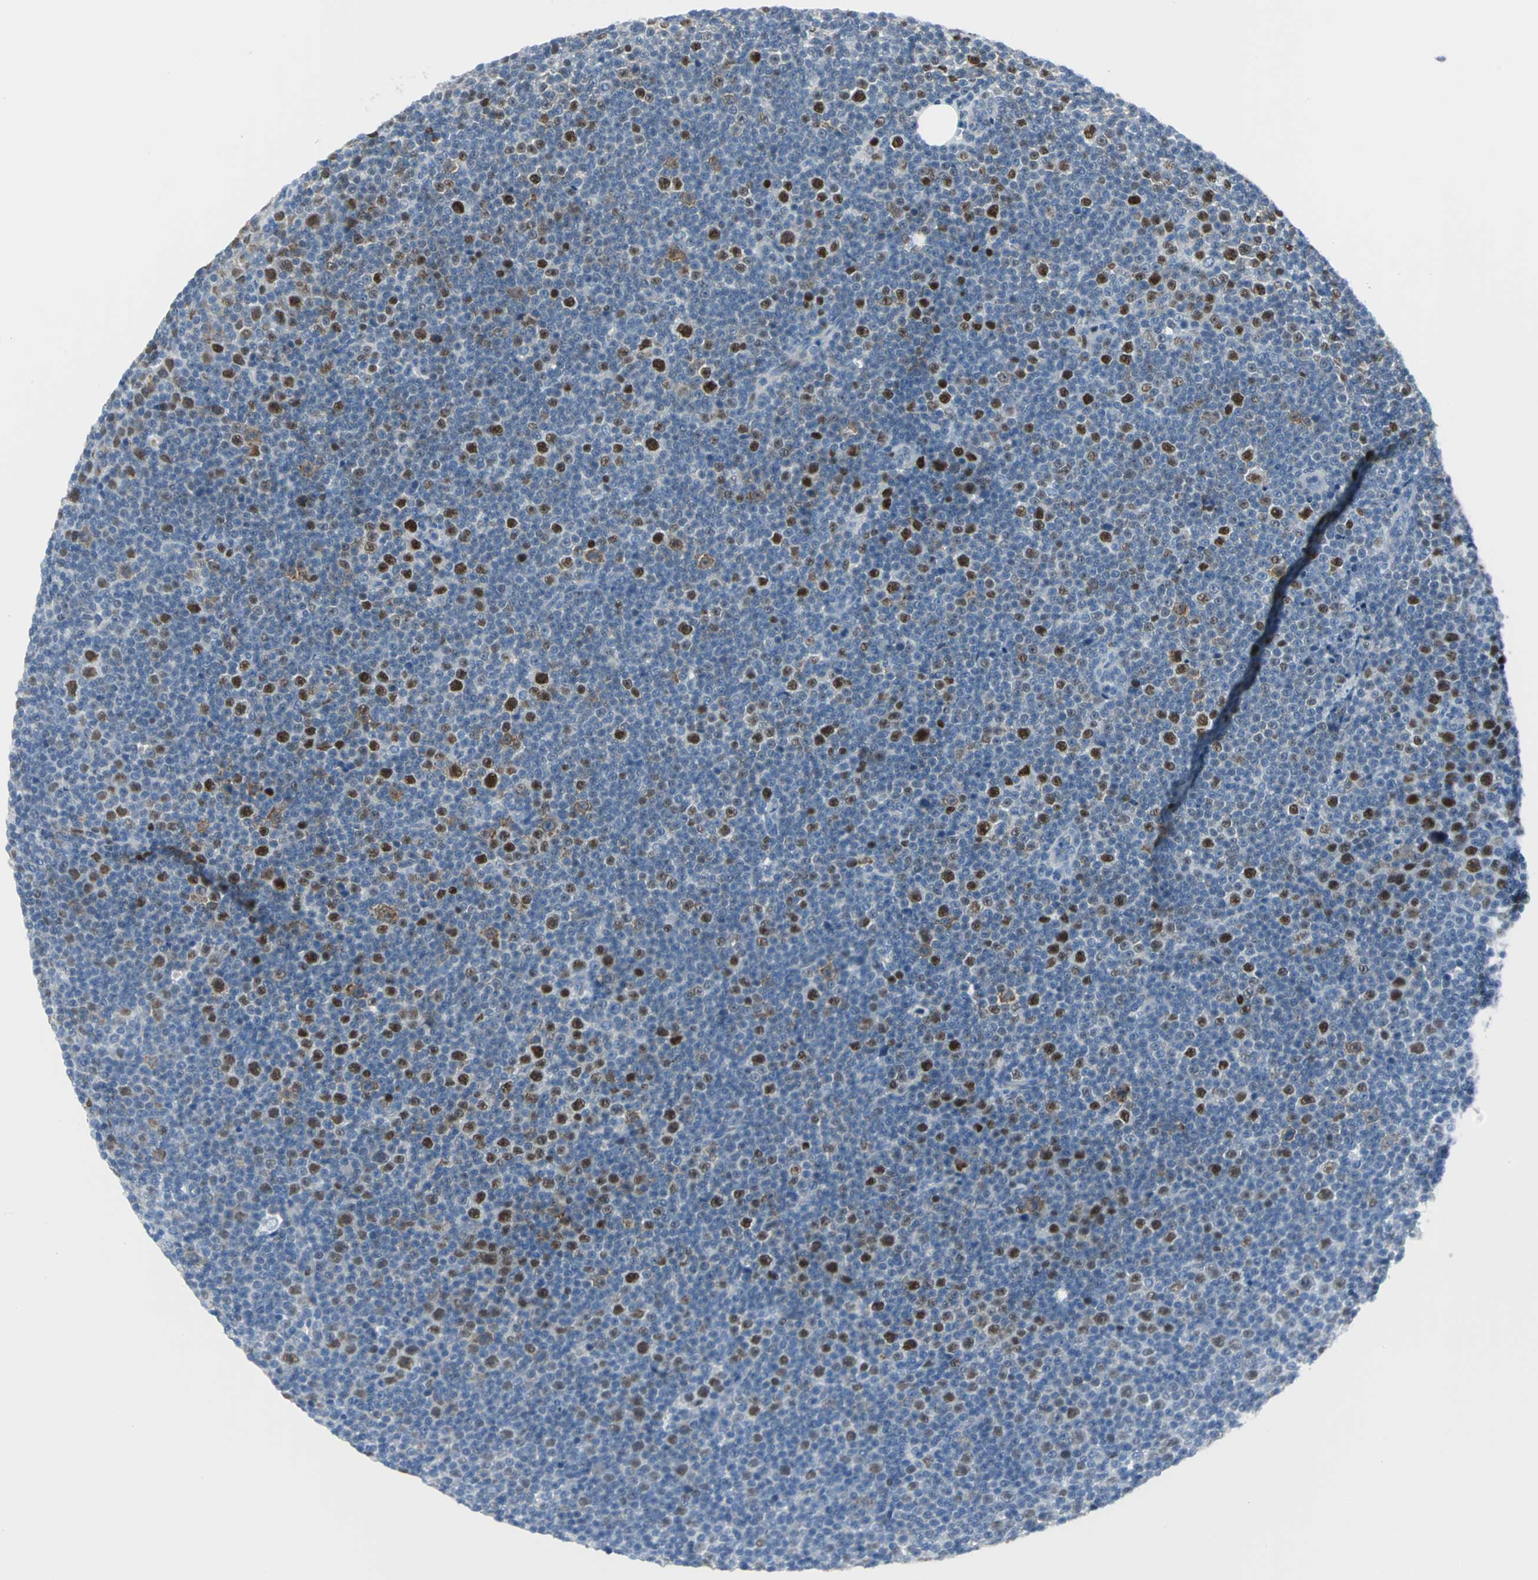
{"staining": {"intensity": "strong", "quantity": "25%-75%", "location": "nuclear"}, "tissue": "lymphoma", "cell_type": "Tumor cells", "image_type": "cancer", "snomed": [{"axis": "morphology", "description": "Malignant lymphoma, non-Hodgkin's type, Low grade"}, {"axis": "topography", "description": "Lymph node"}], "caption": "The image shows a brown stain indicating the presence of a protein in the nuclear of tumor cells in malignant lymphoma, non-Hodgkin's type (low-grade). (brown staining indicates protein expression, while blue staining denotes nuclei).", "gene": "MCM3", "patient": {"sex": "female", "age": 67}}